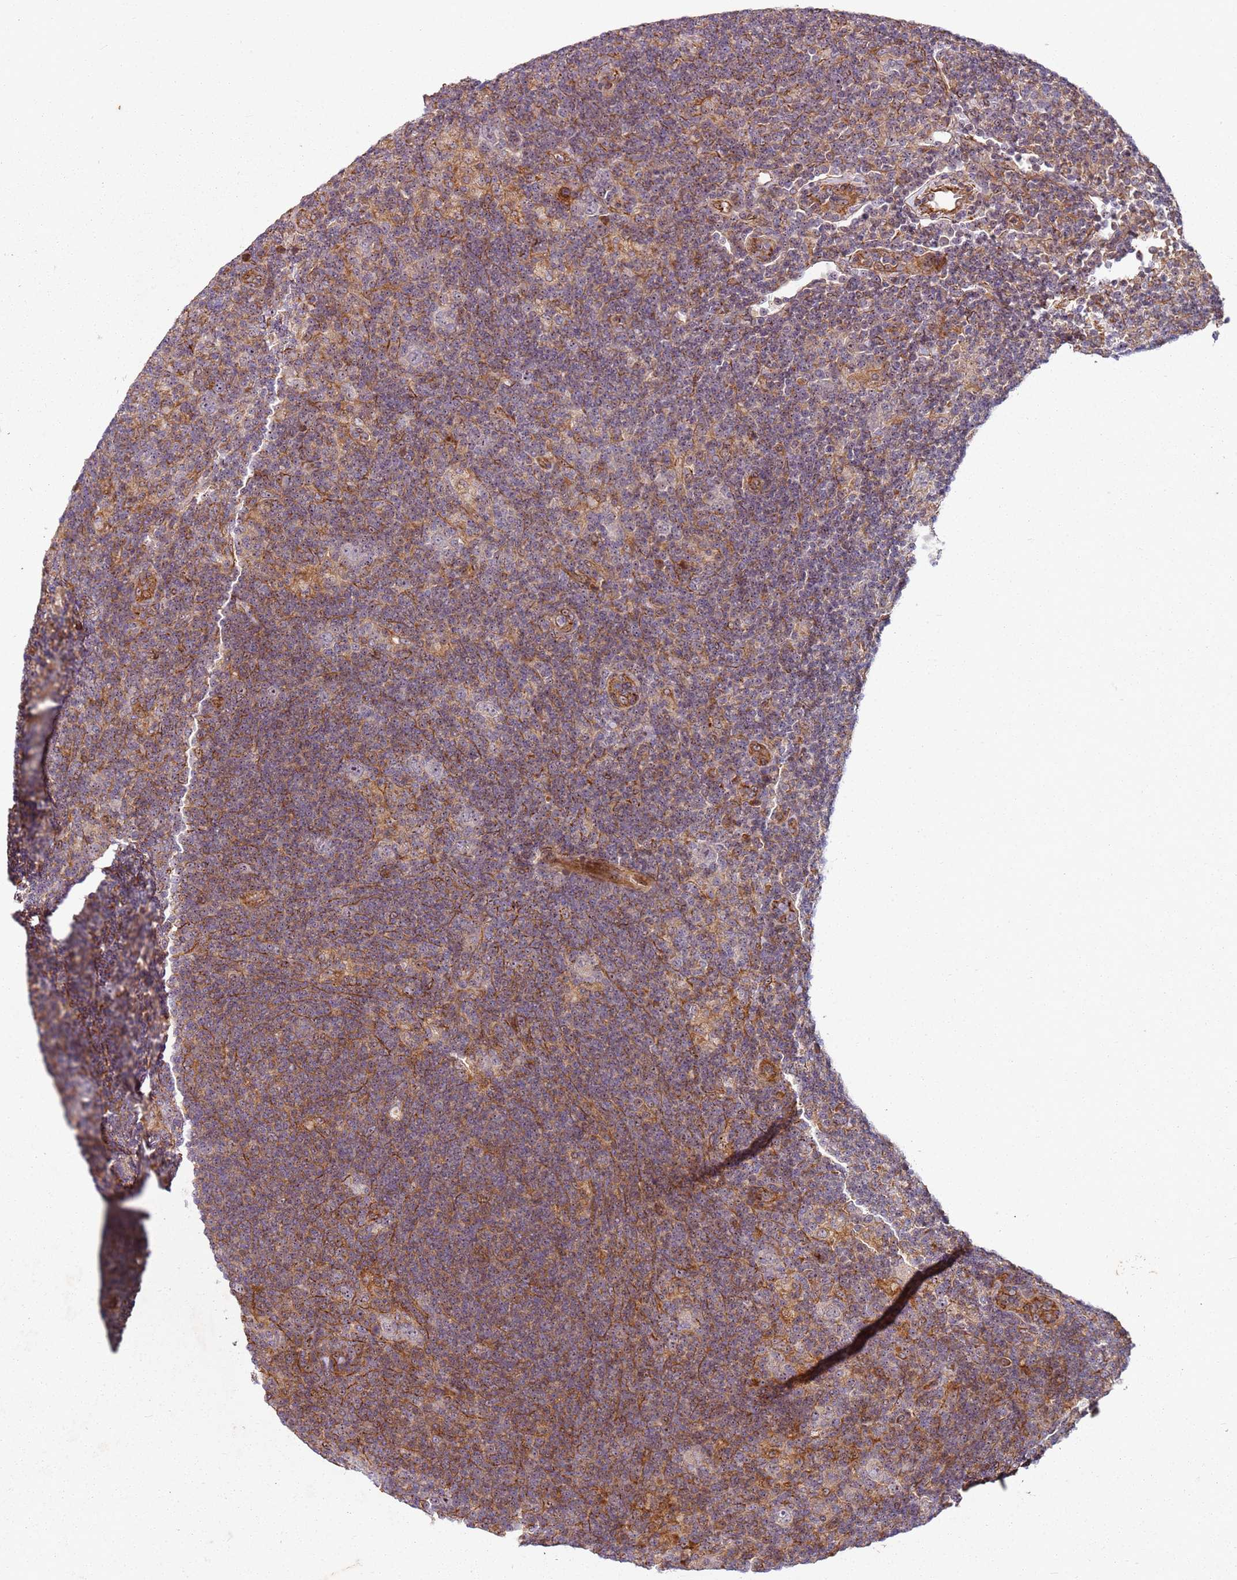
{"staining": {"intensity": "negative", "quantity": "none", "location": "none"}, "tissue": "lymphoma", "cell_type": "Tumor cells", "image_type": "cancer", "snomed": [{"axis": "morphology", "description": "Hodgkin's disease, NOS"}, {"axis": "topography", "description": "Lymph node"}], "caption": "DAB immunohistochemical staining of lymphoma demonstrates no significant positivity in tumor cells. The staining is performed using DAB brown chromogen with nuclei counter-stained in using hematoxylin.", "gene": "C2CD4B", "patient": {"sex": "female", "age": 57}}